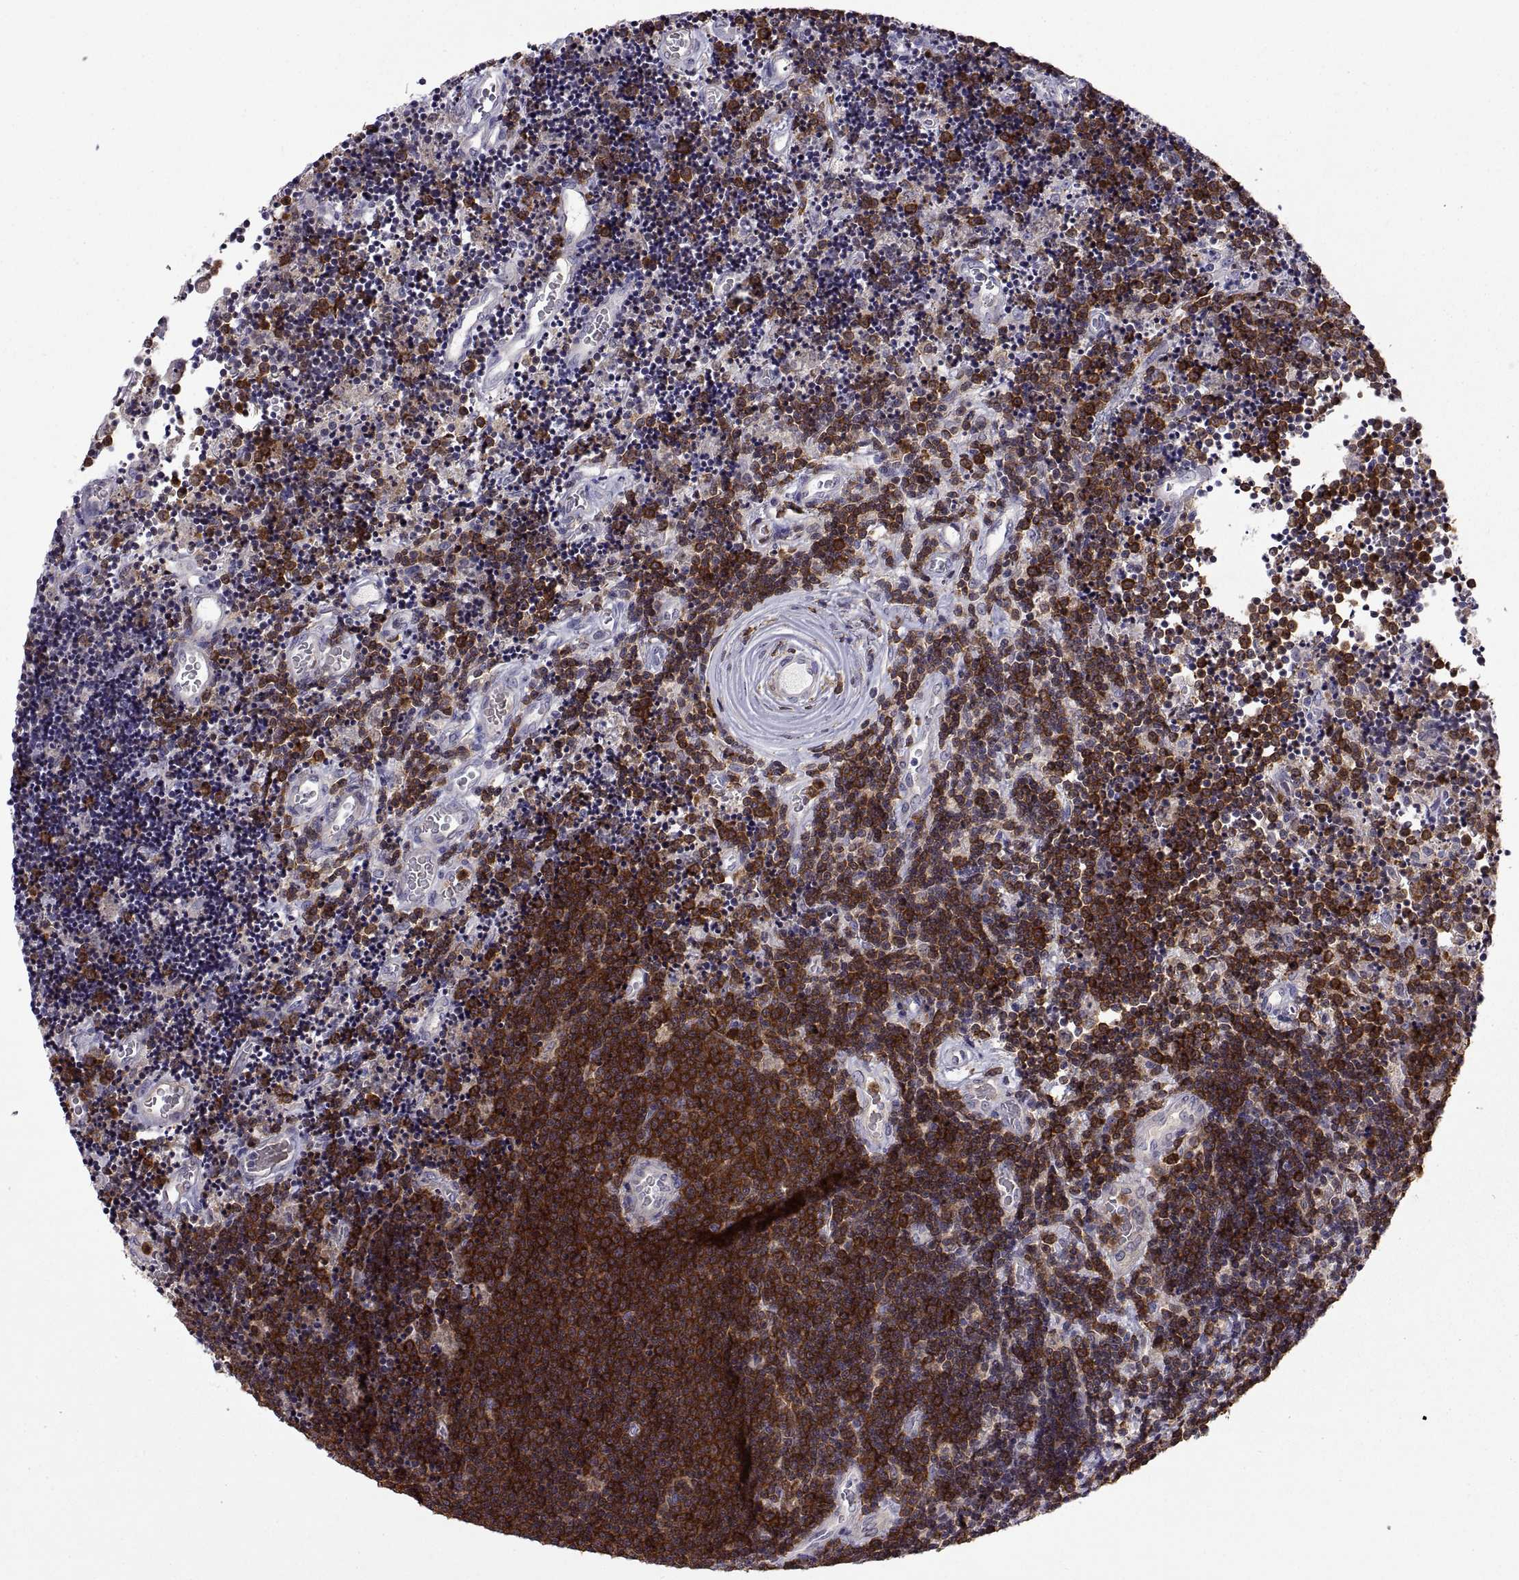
{"staining": {"intensity": "strong", "quantity": ">75%", "location": "cytoplasmic/membranous"}, "tissue": "lymphoma", "cell_type": "Tumor cells", "image_type": "cancer", "snomed": [{"axis": "morphology", "description": "Malignant lymphoma, non-Hodgkin's type, Low grade"}, {"axis": "topography", "description": "Brain"}], "caption": "A high-resolution image shows immunohistochemistry (IHC) staining of lymphoma, which reveals strong cytoplasmic/membranous expression in approximately >75% of tumor cells. (Stains: DAB in brown, nuclei in blue, Microscopy: brightfield microscopy at high magnification).", "gene": "DOK3", "patient": {"sex": "female", "age": 66}}